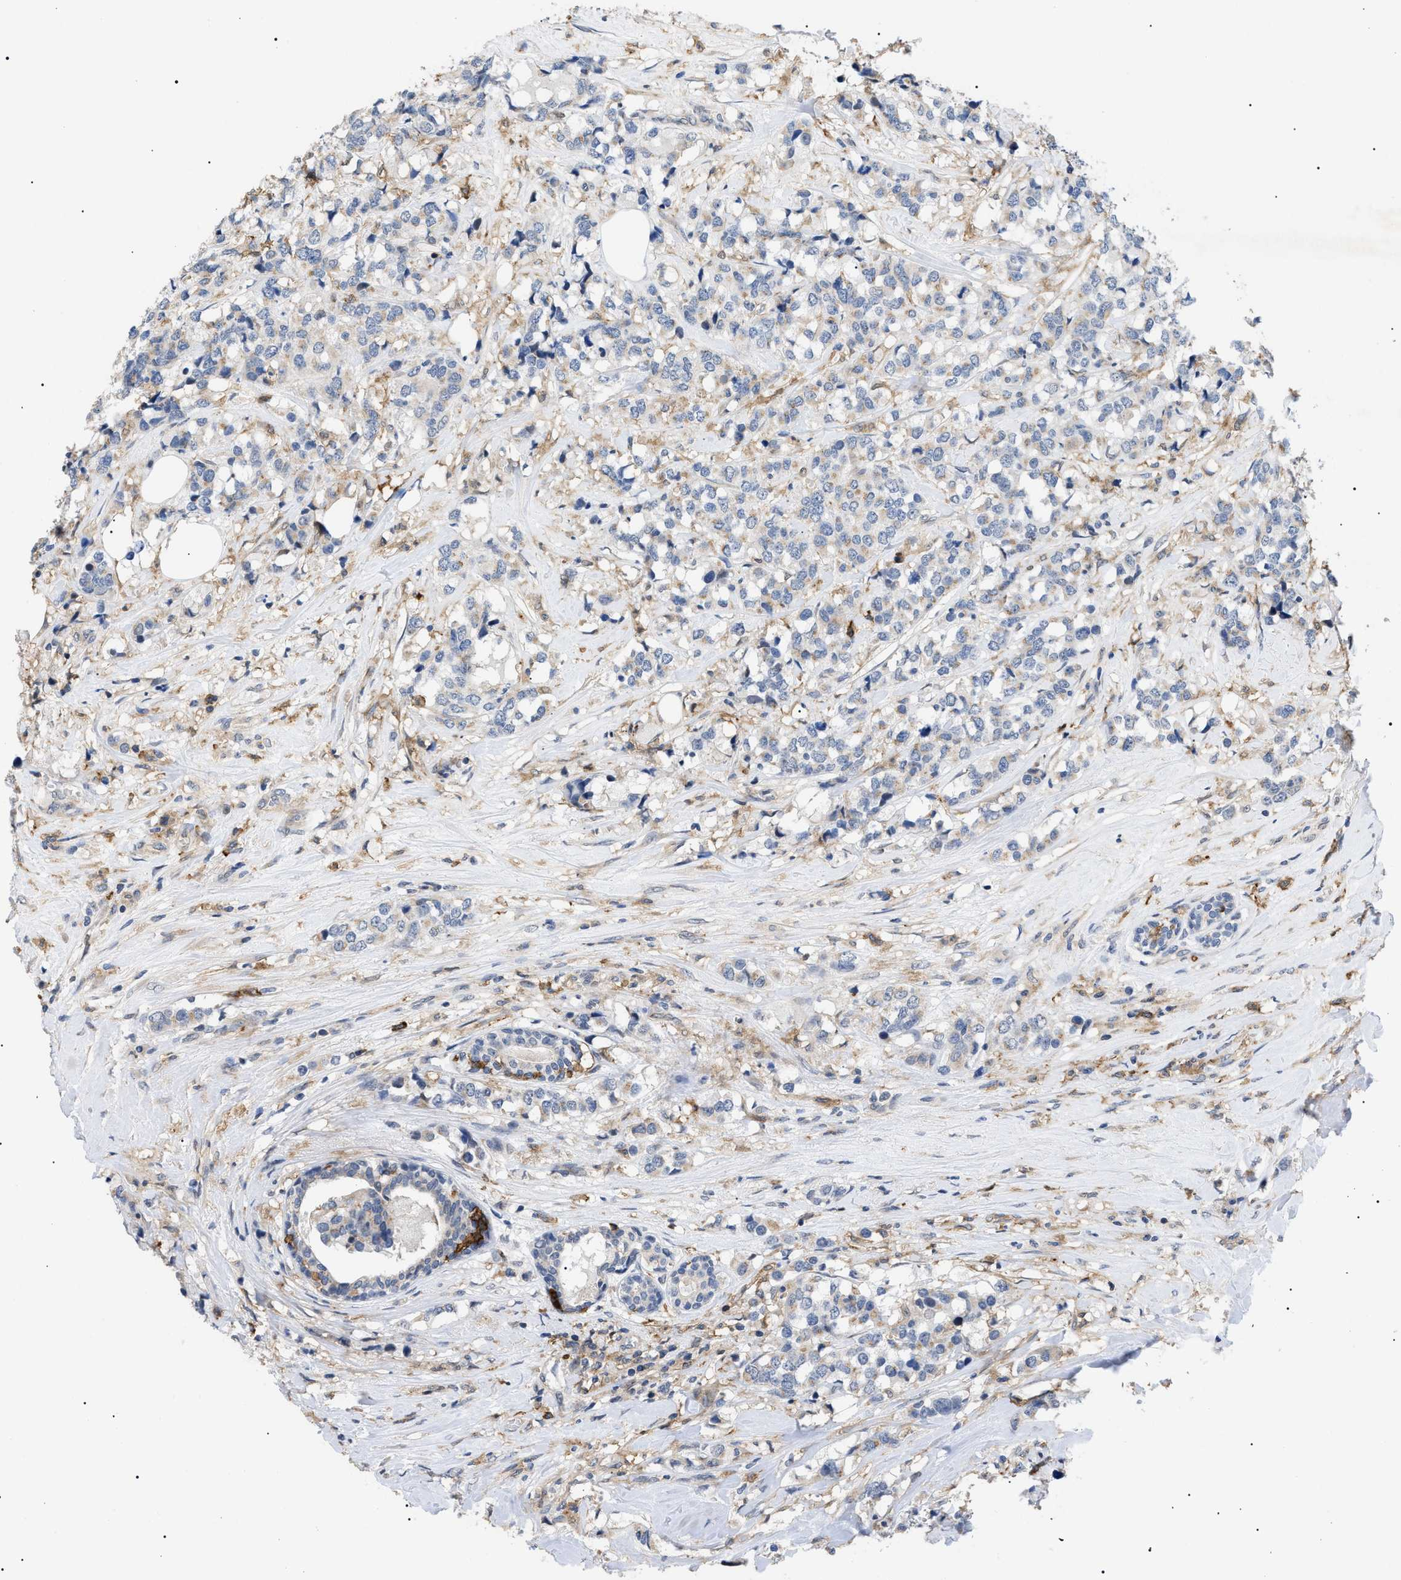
{"staining": {"intensity": "weak", "quantity": "<25%", "location": "cytoplasmic/membranous"}, "tissue": "breast cancer", "cell_type": "Tumor cells", "image_type": "cancer", "snomed": [{"axis": "morphology", "description": "Lobular carcinoma"}, {"axis": "topography", "description": "Breast"}], "caption": "There is no significant staining in tumor cells of breast cancer.", "gene": "CD300A", "patient": {"sex": "female", "age": 59}}